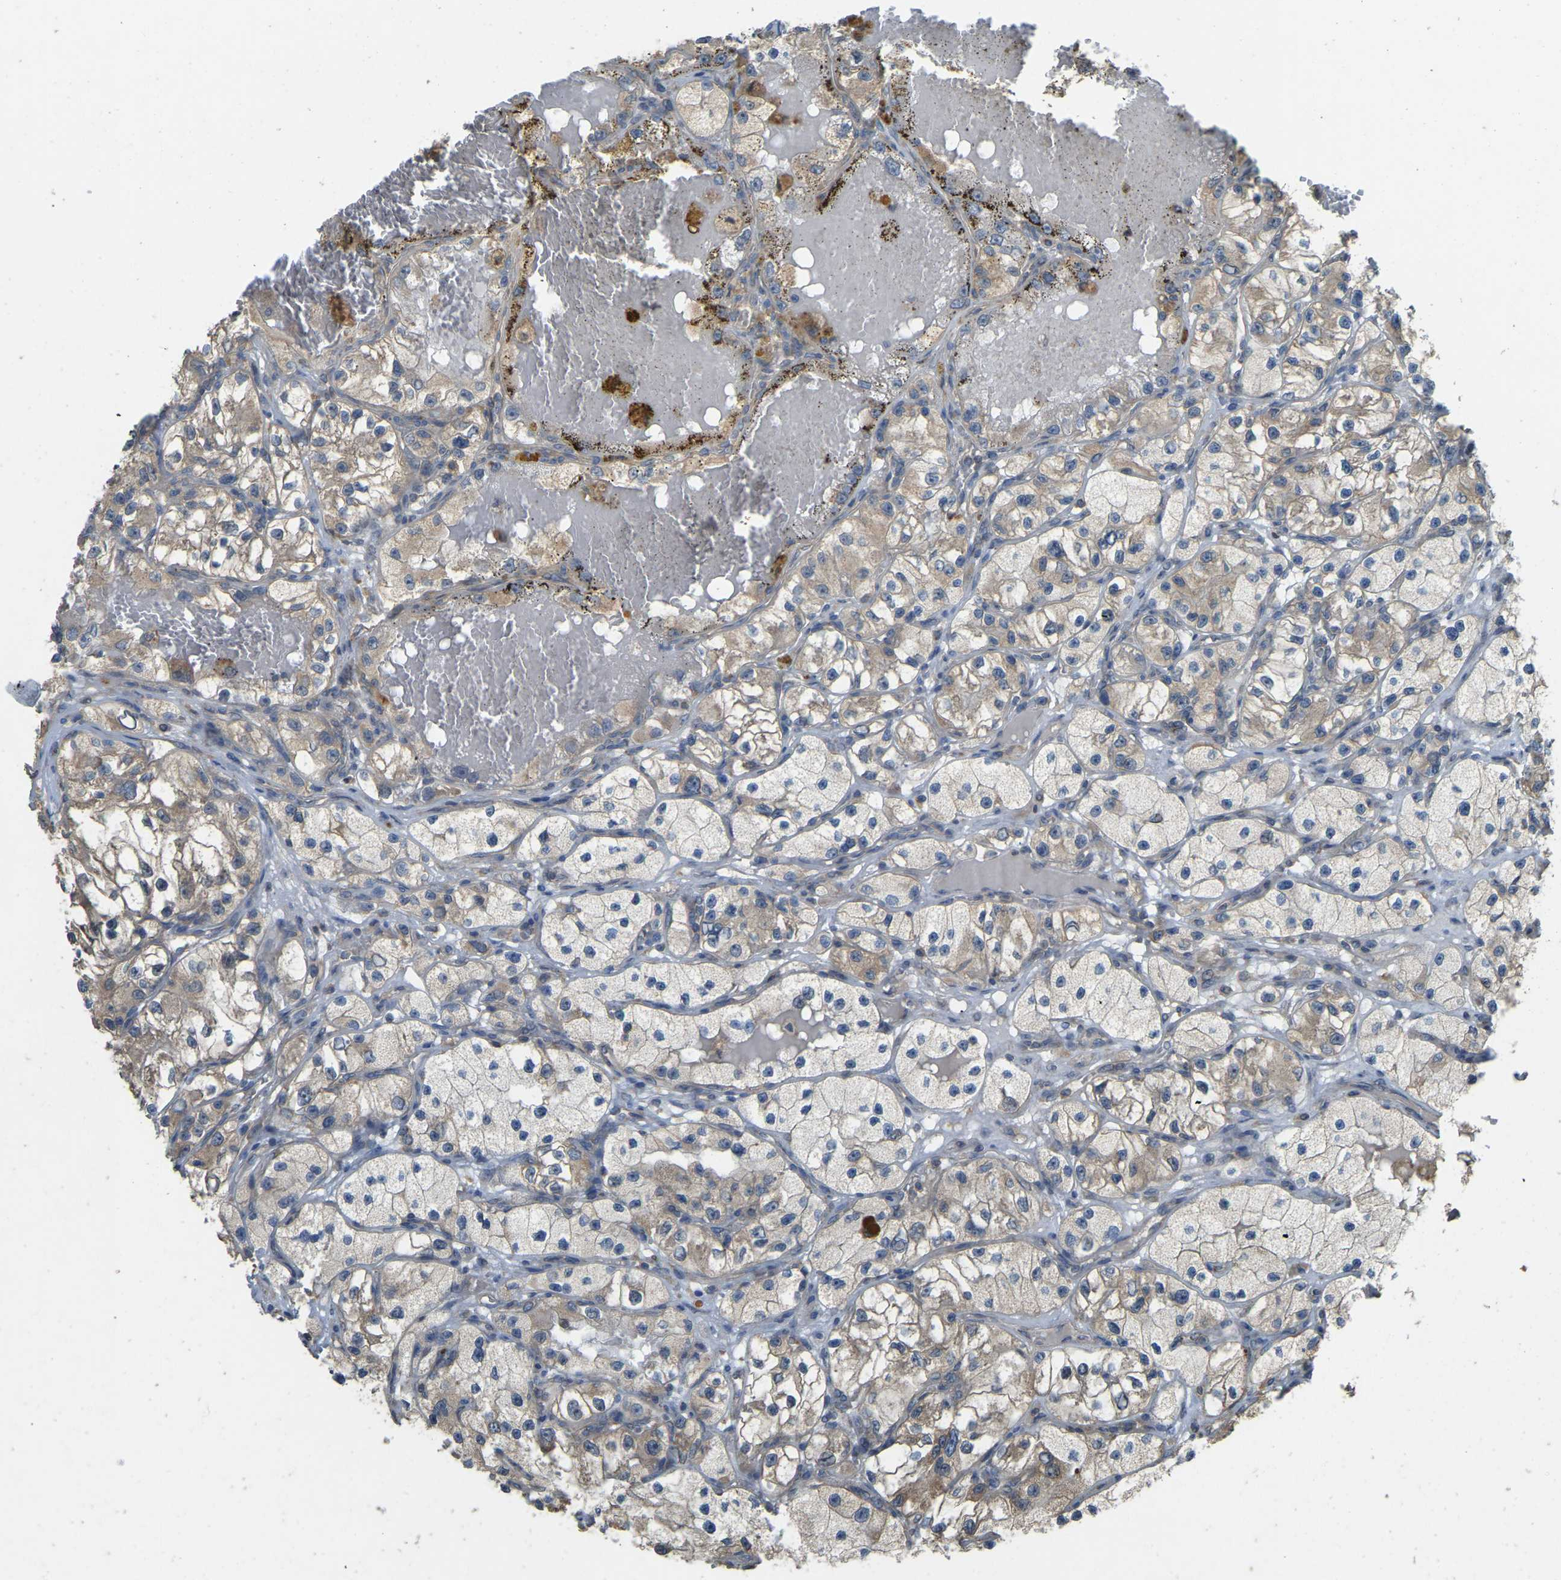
{"staining": {"intensity": "weak", "quantity": "25%-75%", "location": "cytoplasmic/membranous"}, "tissue": "renal cancer", "cell_type": "Tumor cells", "image_type": "cancer", "snomed": [{"axis": "morphology", "description": "Adenocarcinoma, NOS"}, {"axis": "topography", "description": "Kidney"}], "caption": "A low amount of weak cytoplasmic/membranous positivity is appreciated in about 25%-75% of tumor cells in renal cancer (adenocarcinoma) tissue.", "gene": "GNG2", "patient": {"sex": "female", "age": 57}}